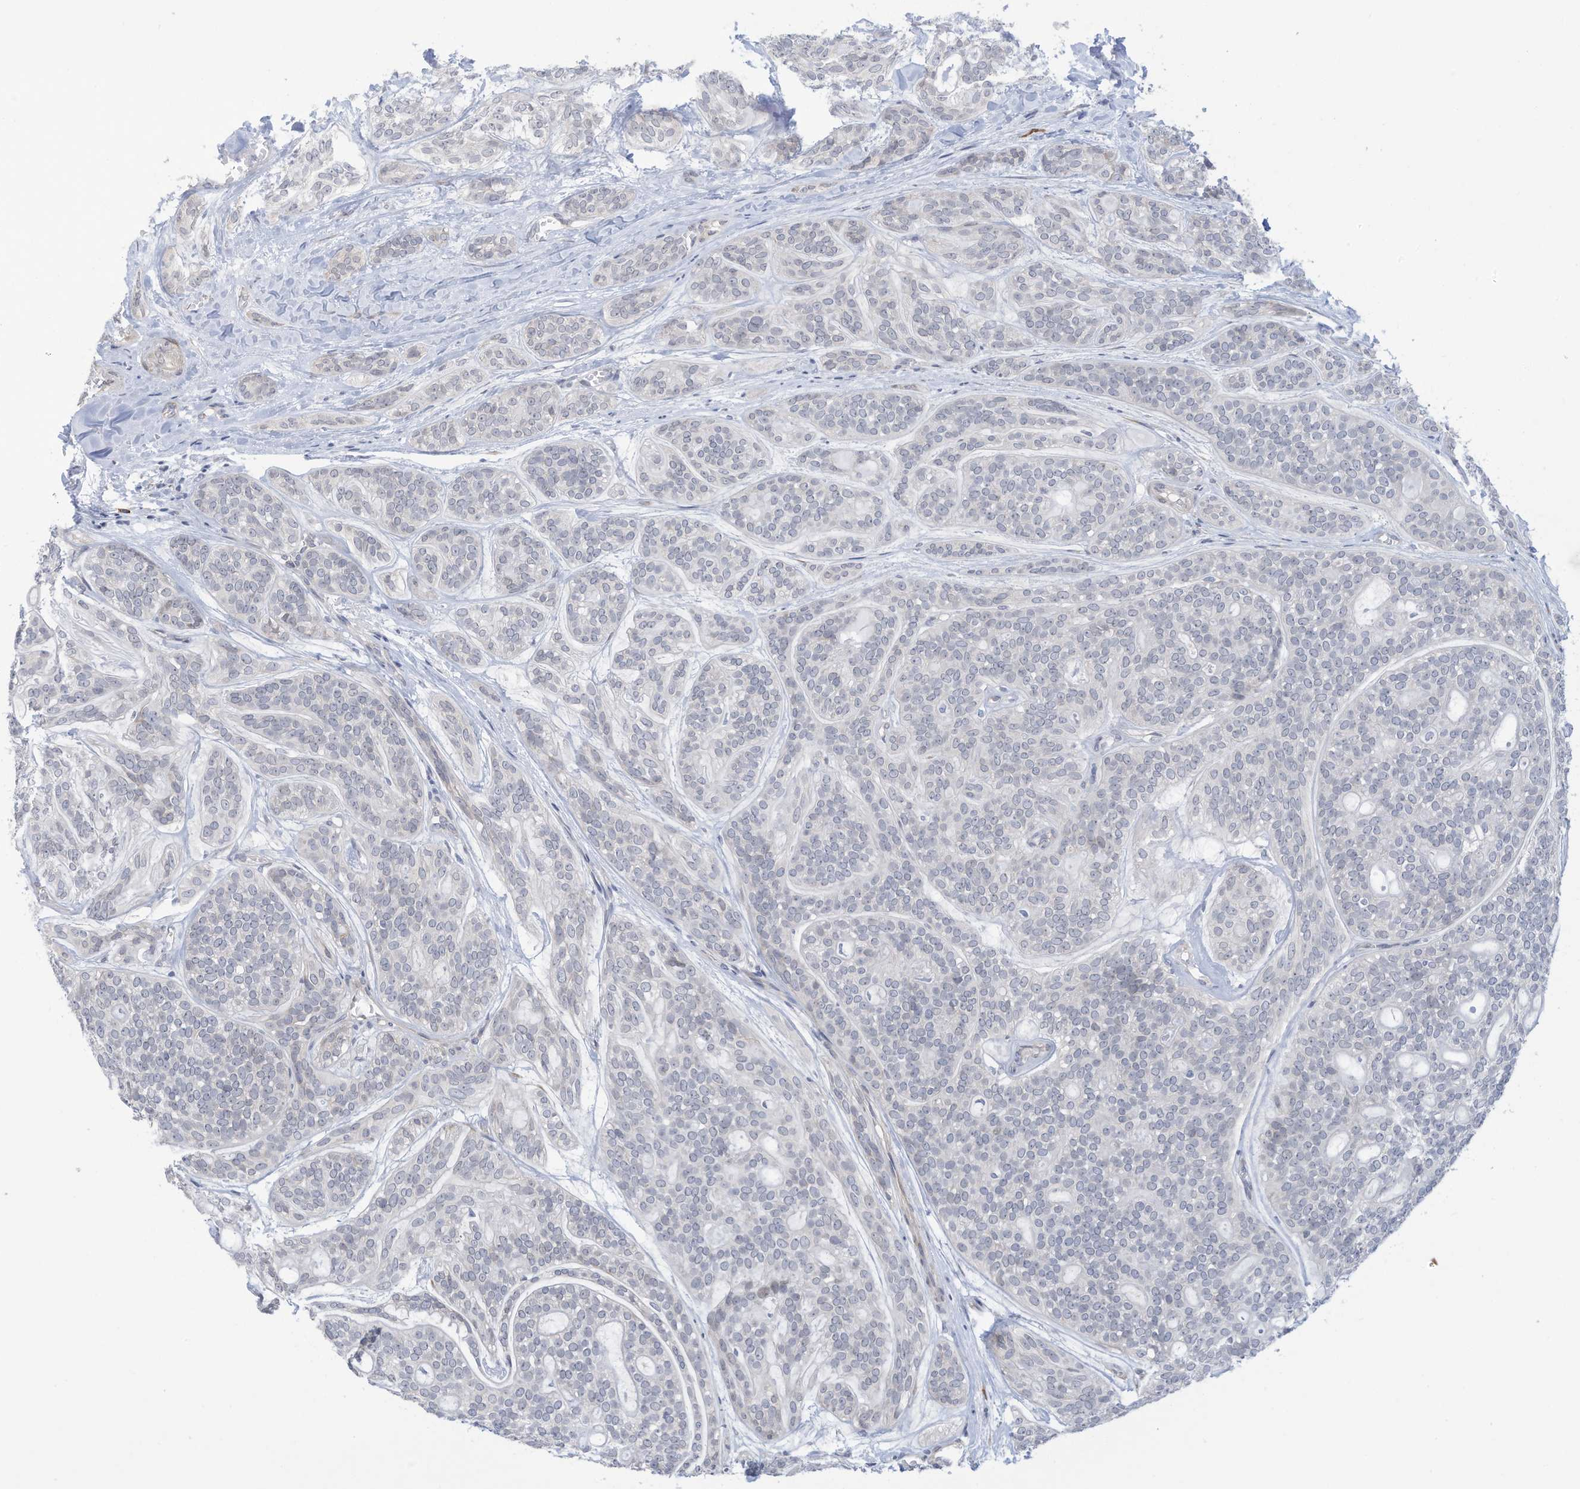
{"staining": {"intensity": "negative", "quantity": "none", "location": "none"}, "tissue": "head and neck cancer", "cell_type": "Tumor cells", "image_type": "cancer", "snomed": [{"axis": "morphology", "description": "Adenocarcinoma, NOS"}, {"axis": "topography", "description": "Head-Neck"}], "caption": "IHC micrograph of neoplastic tissue: head and neck cancer (adenocarcinoma) stained with DAB shows no significant protein staining in tumor cells. (DAB immunohistochemistry (IHC) visualized using brightfield microscopy, high magnification).", "gene": "ZNF292", "patient": {"sex": "male", "age": 66}}